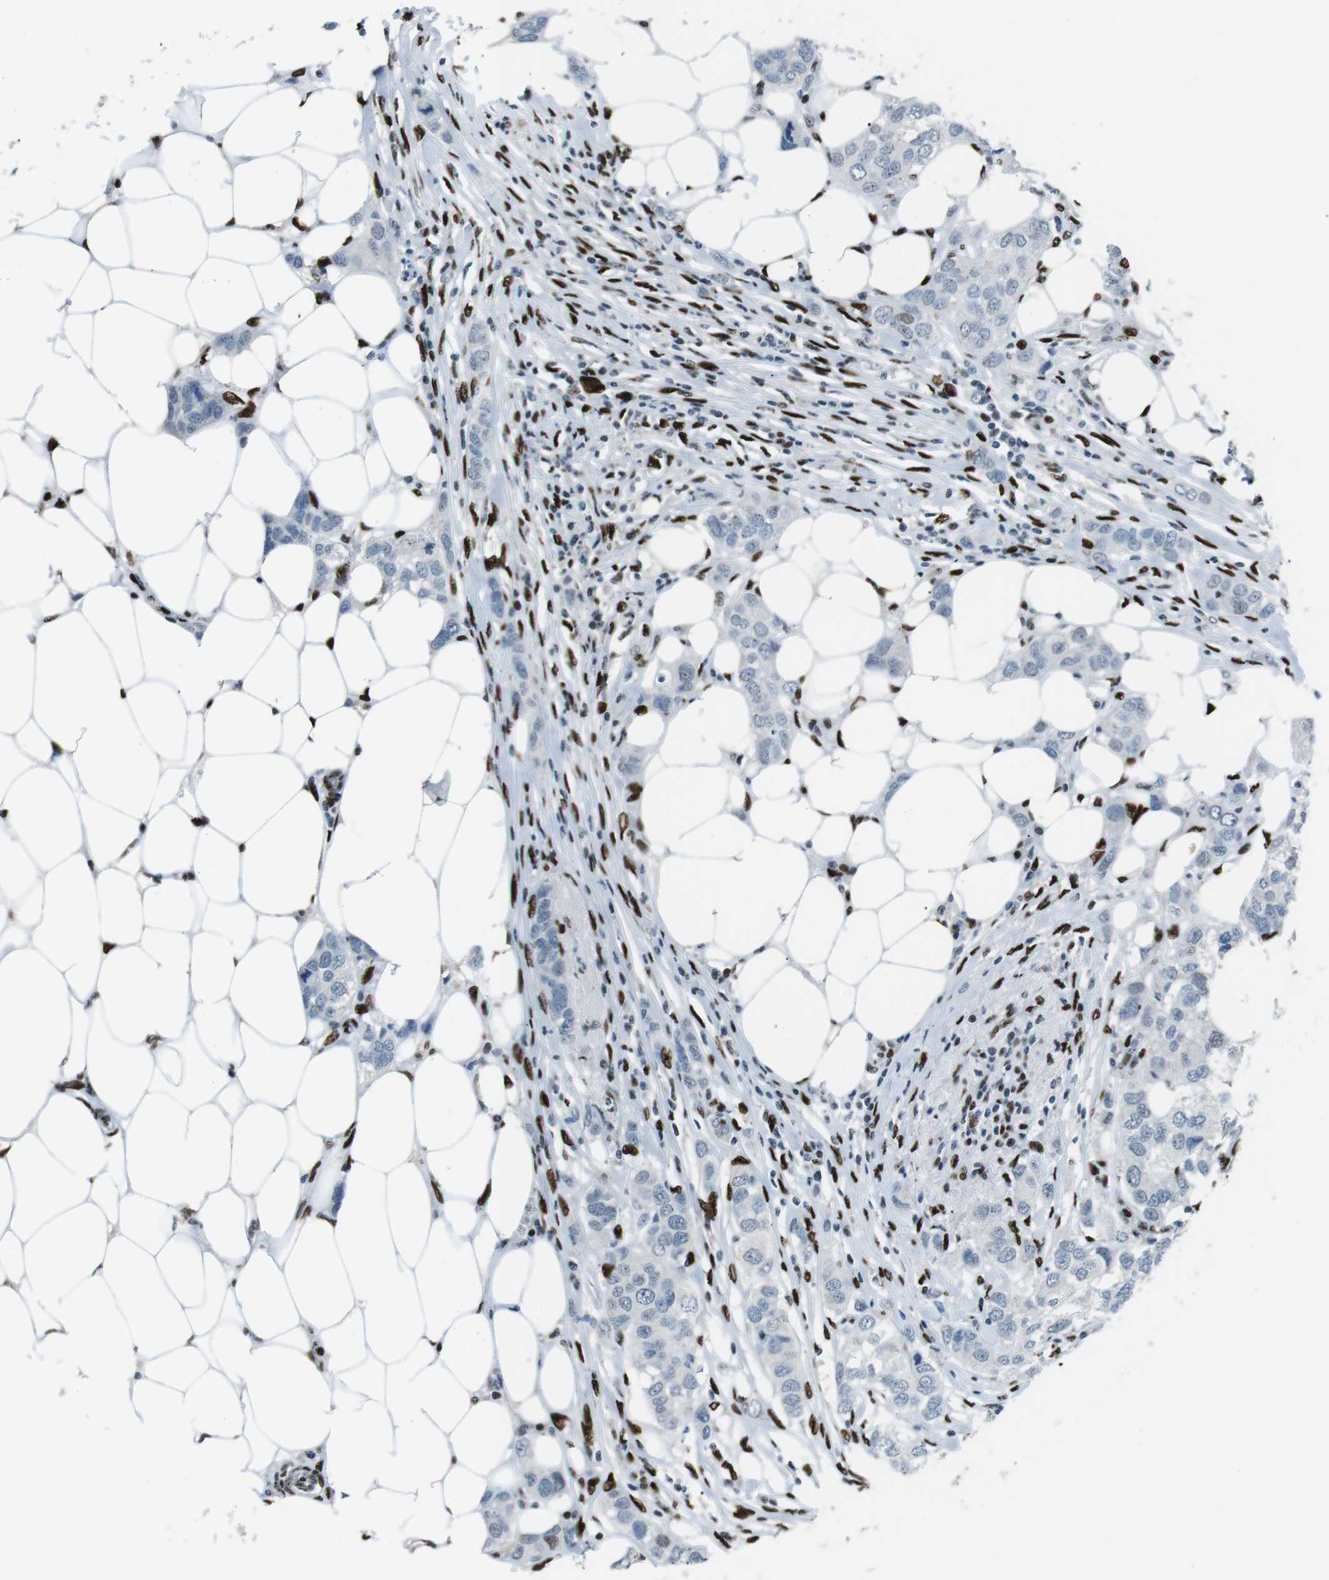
{"staining": {"intensity": "weak", "quantity": "<25%", "location": "nuclear"}, "tissue": "breast cancer", "cell_type": "Tumor cells", "image_type": "cancer", "snomed": [{"axis": "morphology", "description": "Duct carcinoma"}, {"axis": "topography", "description": "Breast"}], "caption": "Tumor cells are negative for protein expression in human breast cancer (intraductal carcinoma). (Brightfield microscopy of DAB (3,3'-diaminobenzidine) immunohistochemistry at high magnification).", "gene": "PML", "patient": {"sex": "female", "age": 50}}